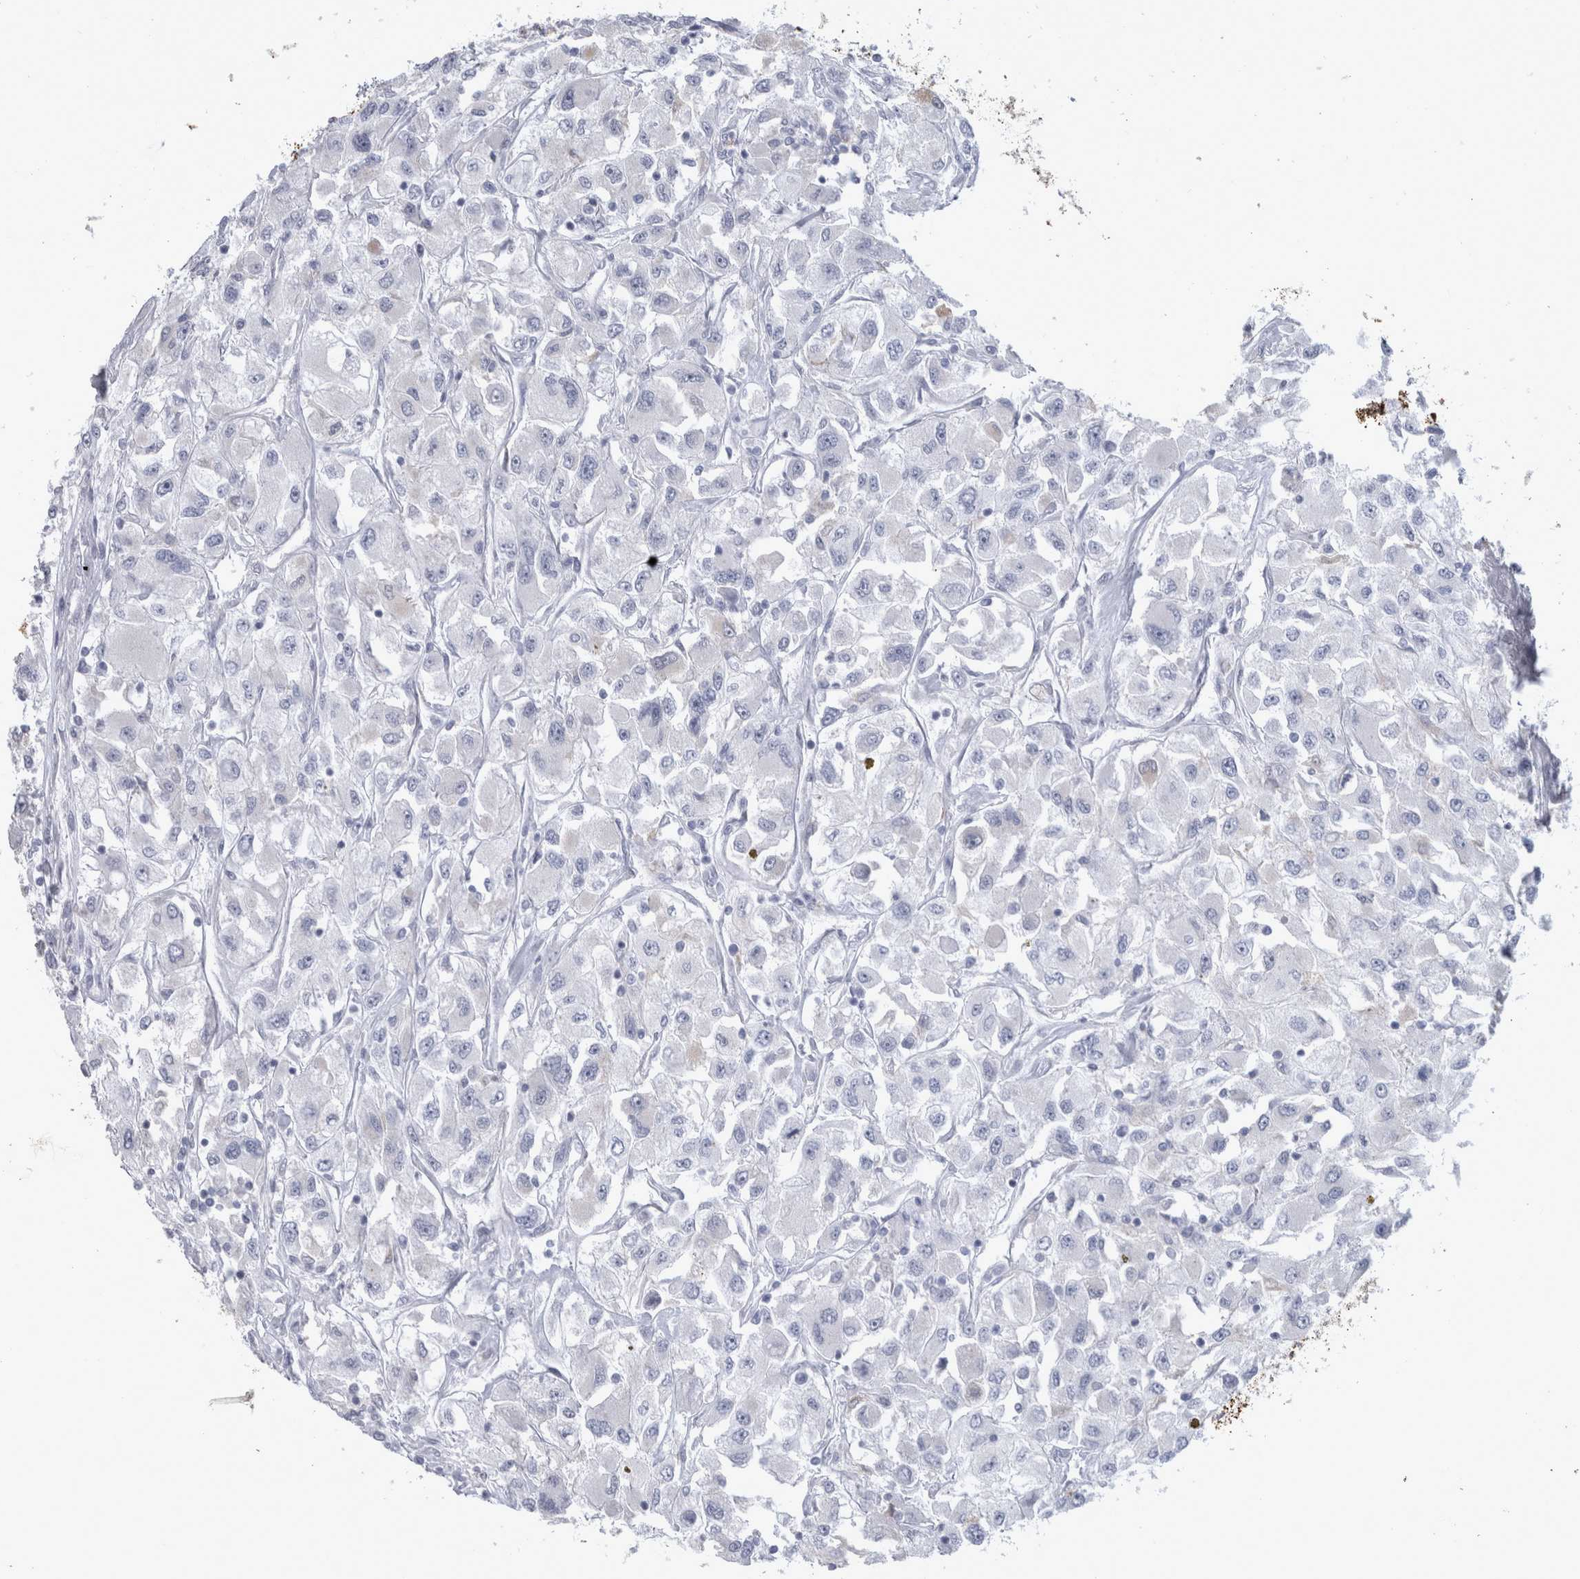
{"staining": {"intensity": "weak", "quantity": "<25%", "location": "cytoplasmic/membranous"}, "tissue": "renal cancer", "cell_type": "Tumor cells", "image_type": "cancer", "snomed": [{"axis": "morphology", "description": "Adenocarcinoma, NOS"}, {"axis": "topography", "description": "Kidney"}], "caption": "Tumor cells are negative for protein expression in human renal cancer. The staining is performed using DAB brown chromogen with nuclei counter-stained in using hematoxylin.", "gene": "GATM", "patient": {"sex": "female", "age": 52}}